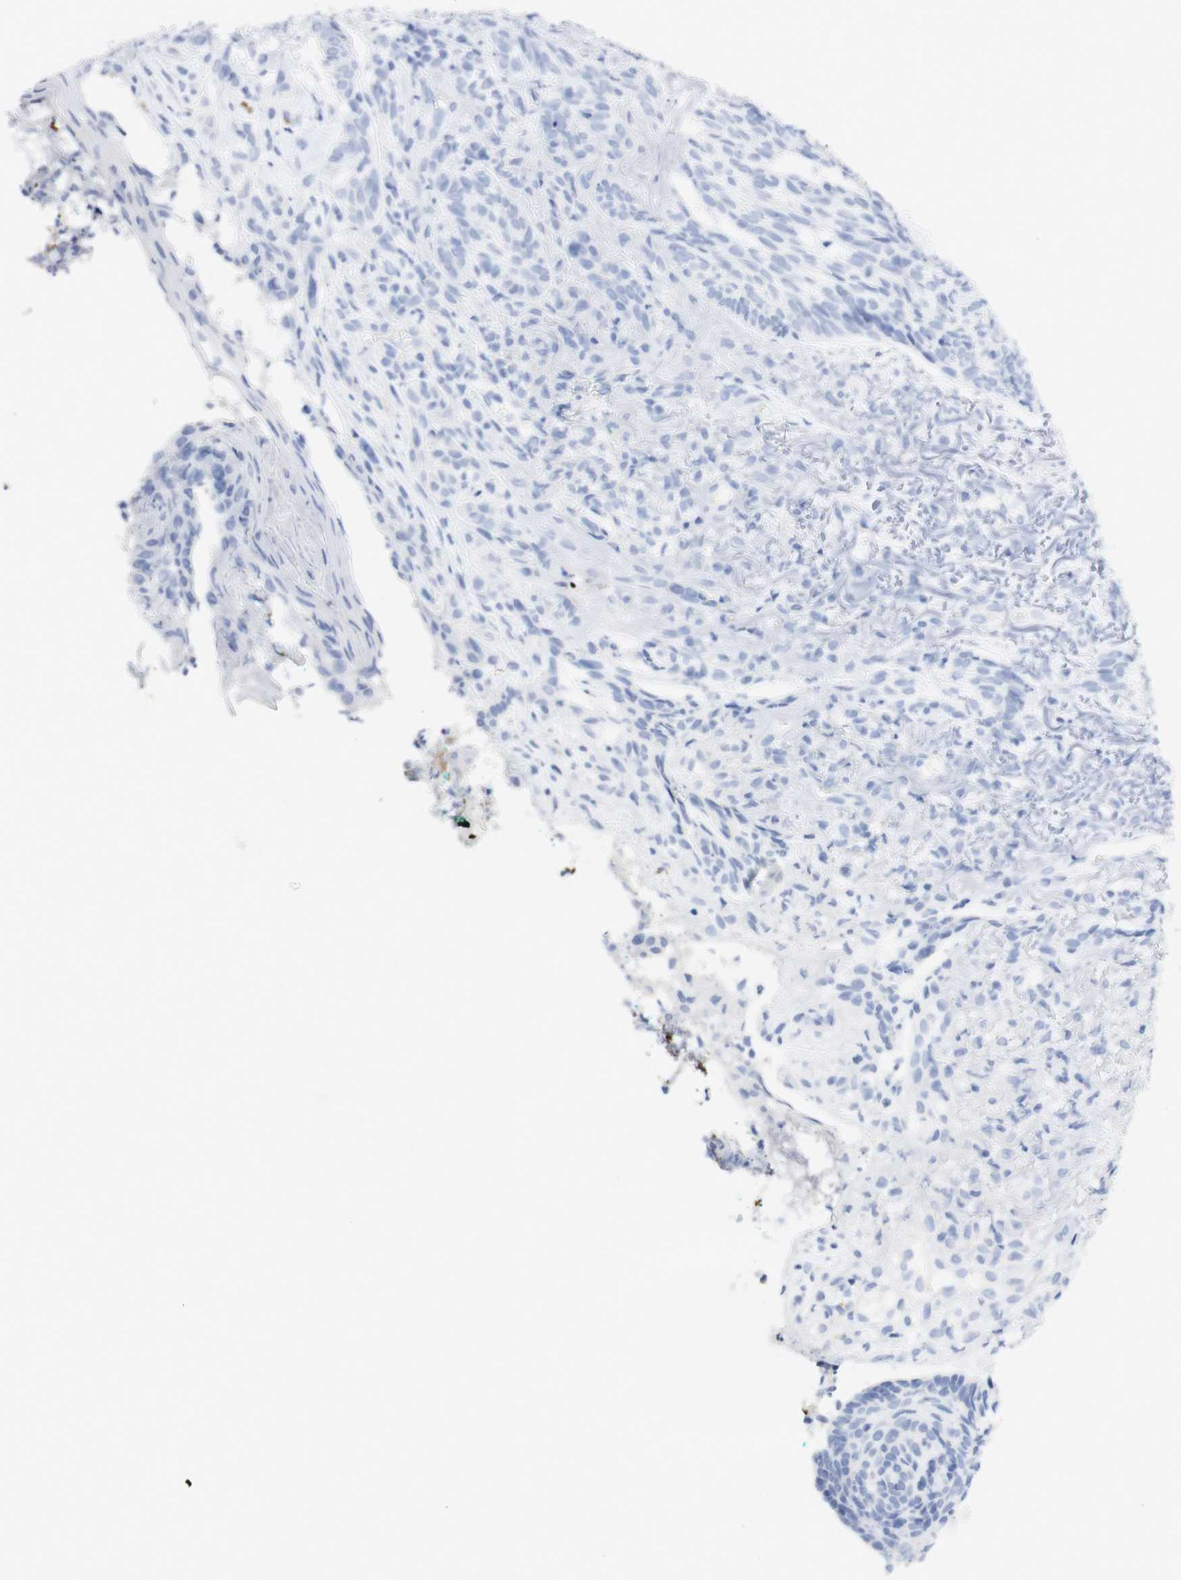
{"staining": {"intensity": "negative", "quantity": "none", "location": "none"}, "tissue": "skin cancer", "cell_type": "Tumor cells", "image_type": "cancer", "snomed": [{"axis": "morphology", "description": "Basal cell carcinoma"}, {"axis": "topography", "description": "Skin"}], "caption": "Immunohistochemical staining of skin basal cell carcinoma shows no significant positivity in tumor cells. (DAB (3,3'-diaminobenzidine) immunohistochemistry (IHC) visualized using brightfield microscopy, high magnification).", "gene": "TPO", "patient": {"sex": "male", "age": 43}}